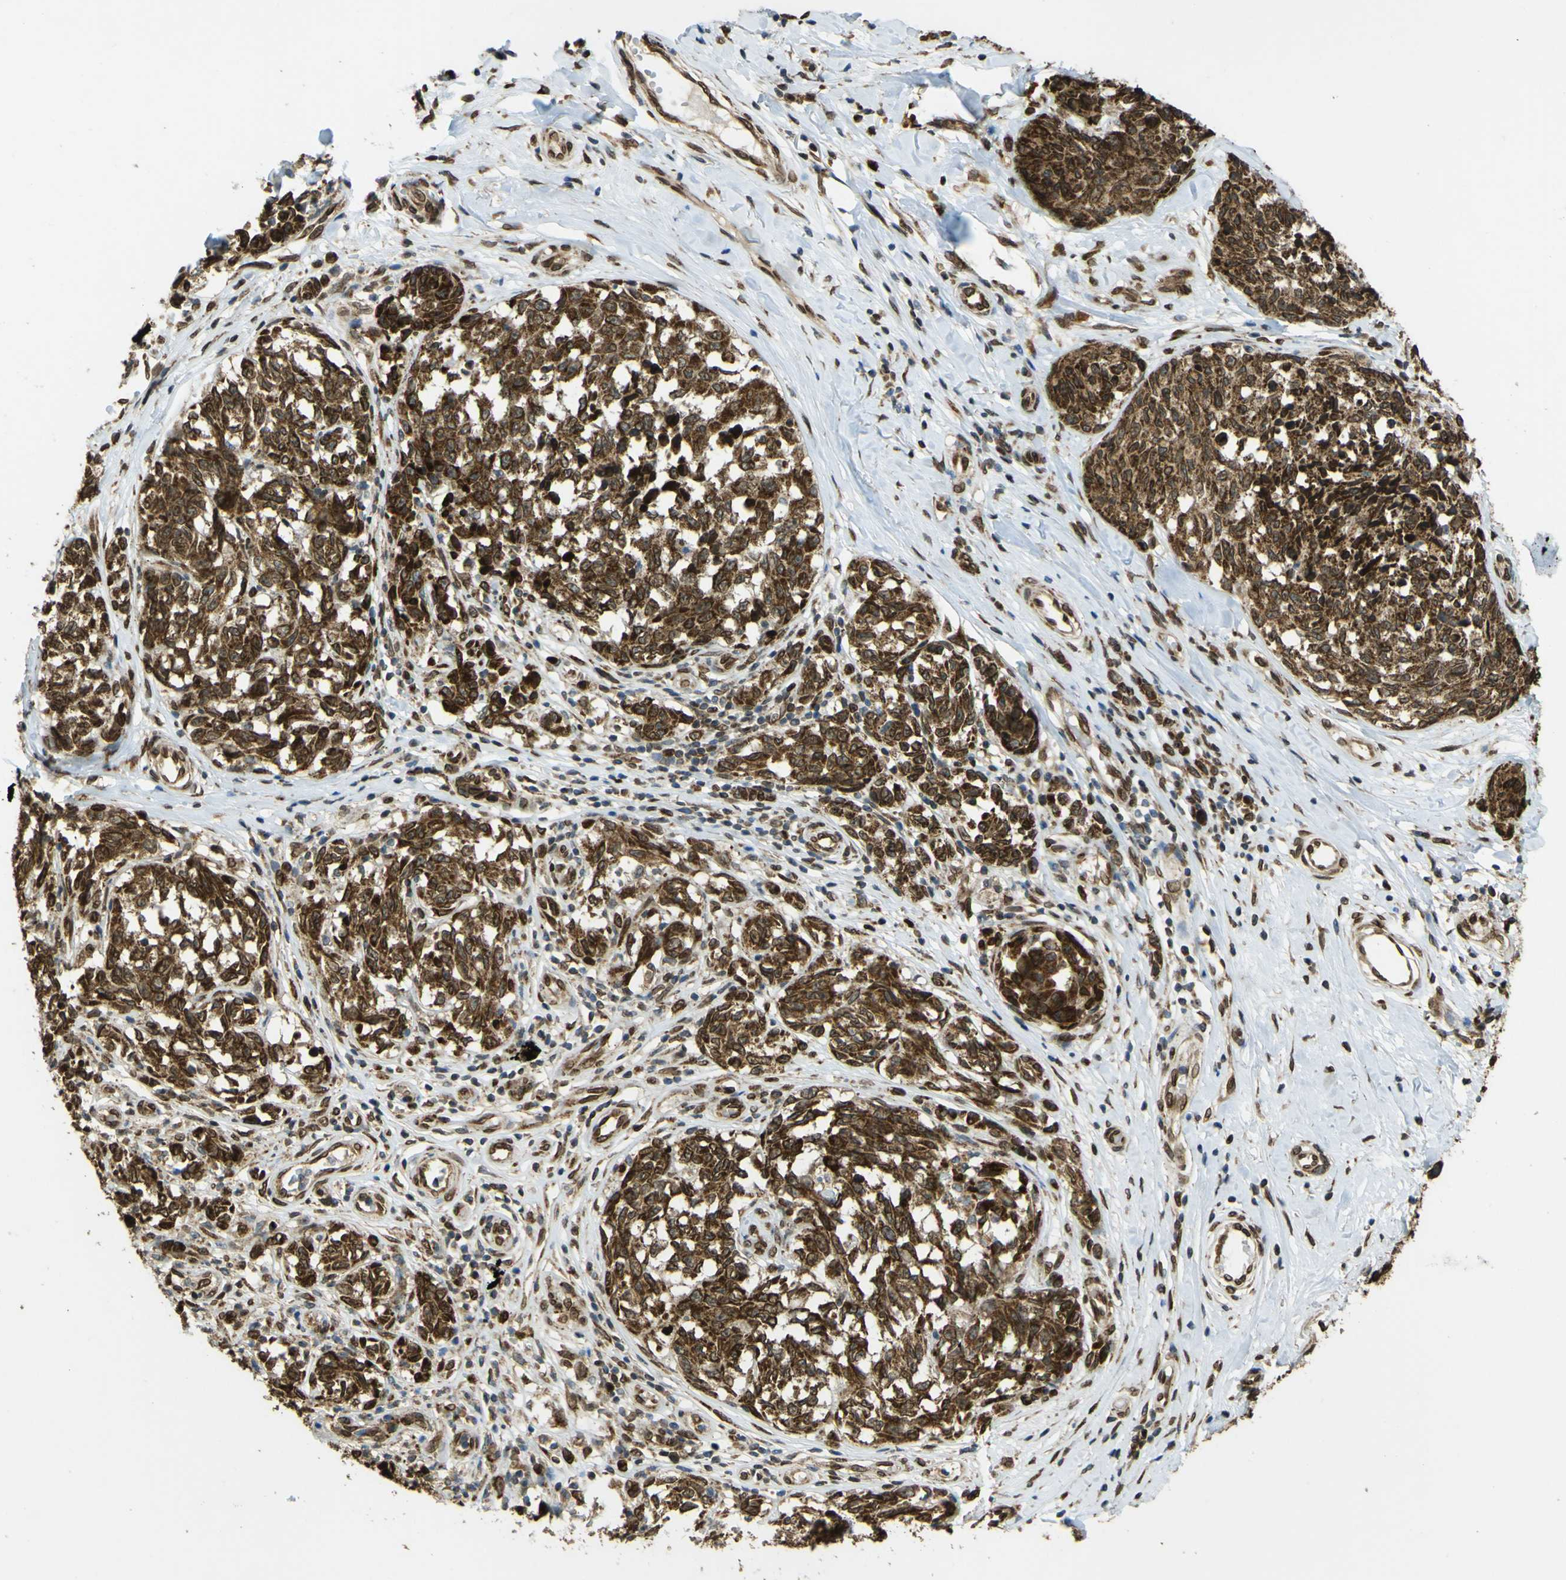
{"staining": {"intensity": "moderate", "quantity": ">75%", "location": "cytoplasmic/membranous,nuclear"}, "tissue": "melanoma", "cell_type": "Tumor cells", "image_type": "cancer", "snomed": [{"axis": "morphology", "description": "Malignant melanoma, NOS"}, {"axis": "topography", "description": "Skin"}], "caption": "This photomicrograph exhibits melanoma stained with immunohistochemistry to label a protein in brown. The cytoplasmic/membranous and nuclear of tumor cells show moderate positivity for the protein. Nuclei are counter-stained blue.", "gene": "GALNT1", "patient": {"sex": "female", "age": 64}}